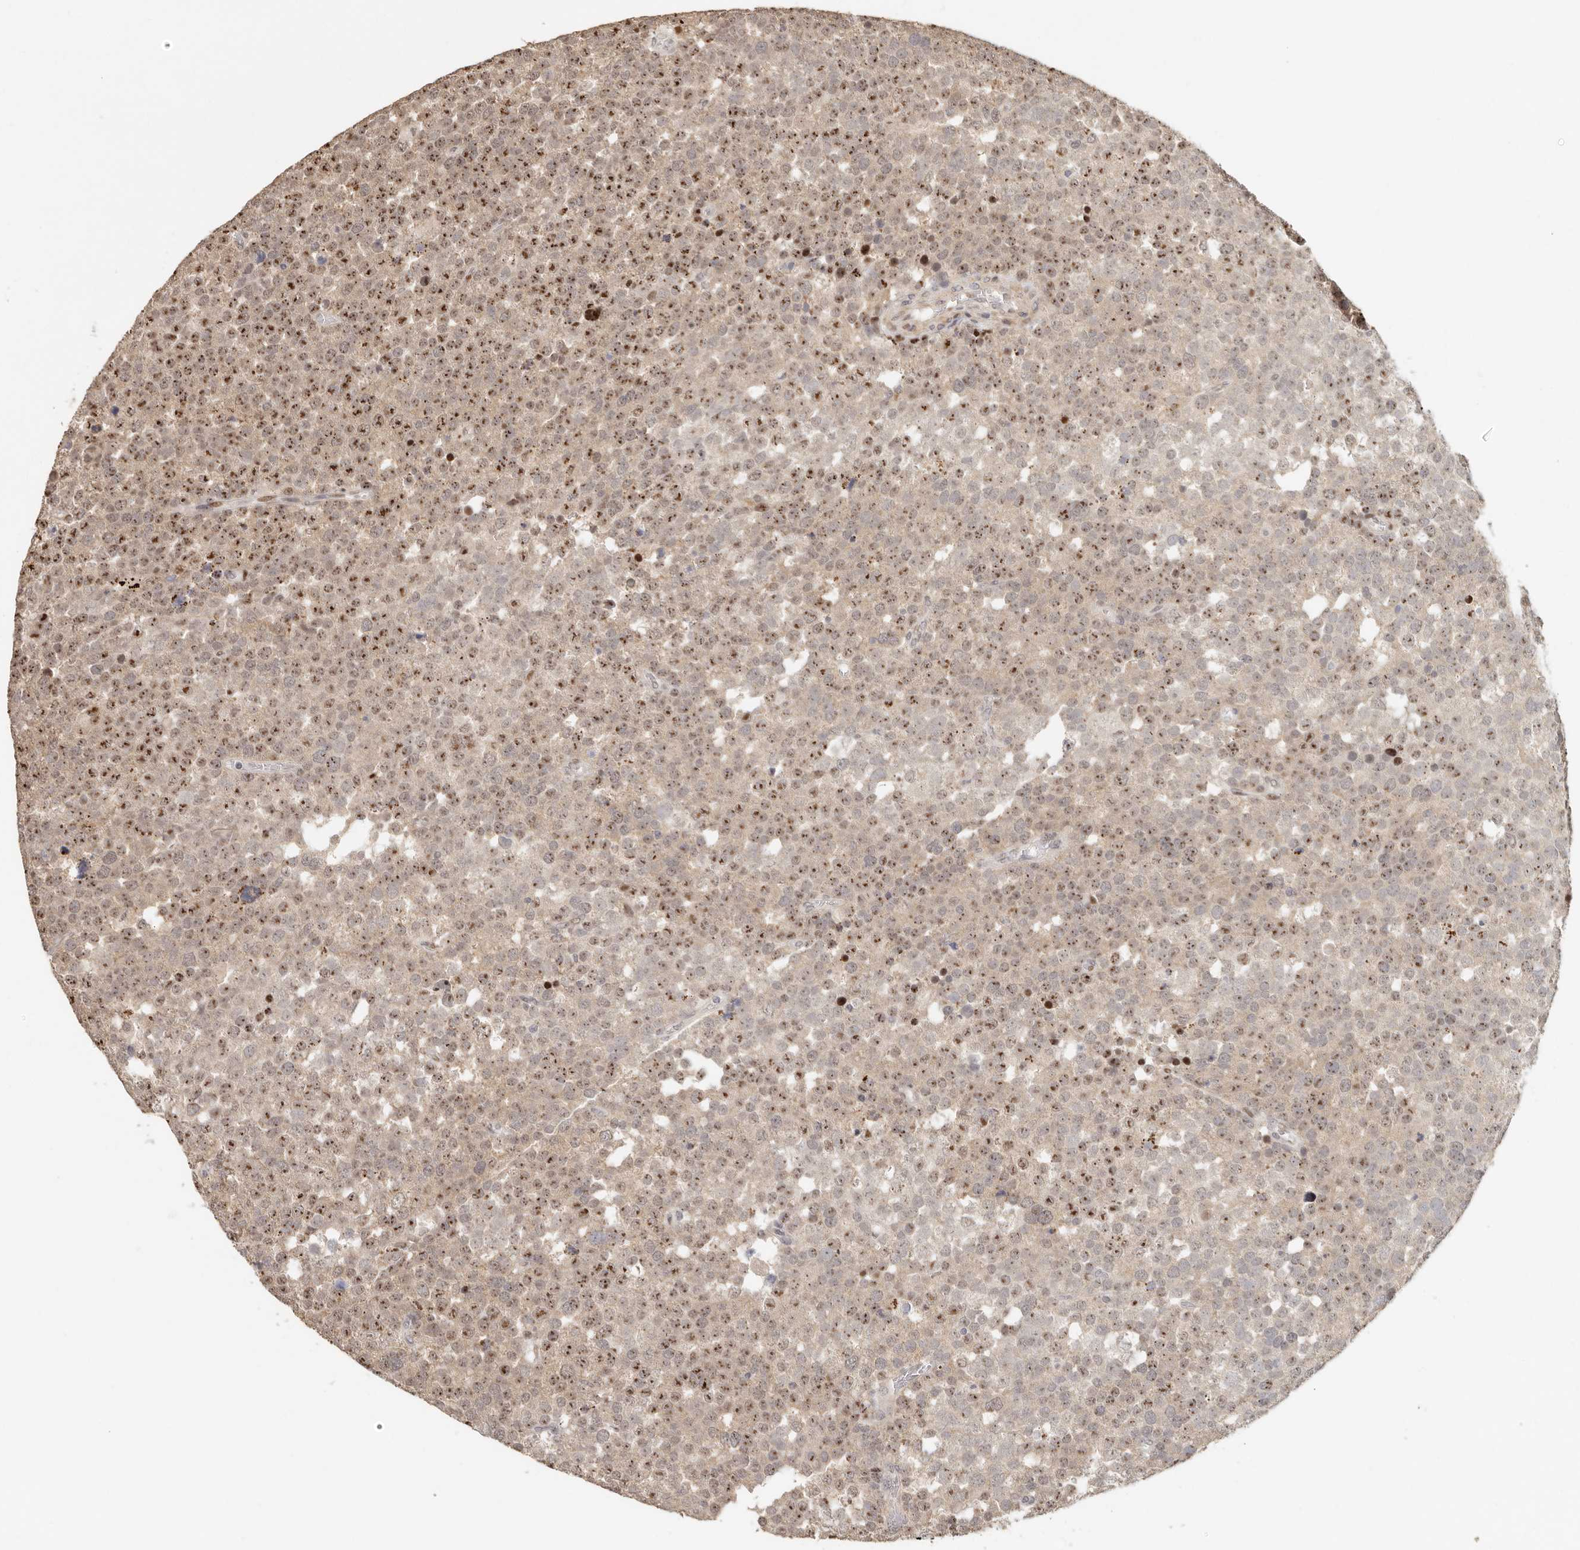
{"staining": {"intensity": "moderate", "quantity": ">75%", "location": "cytoplasmic/membranous,nuclear"}, "tissue": "testis cancer", "cell_type": "Tumor cells", "image_type": "cancer", "snomed": [{"axis": "morphology", "description": "Seminoma, NOS"}, {"axis": "topography", "description": "Testis"}], "caption": "Protein staining of testis cancer (seminoma) tissue reveals moderate cytoplasmic/membranous and nuclear expression in approximately >75% of tumor cells.", "gene": "GPBP1L1", "patient": {"sex": "male", "age": 71}}